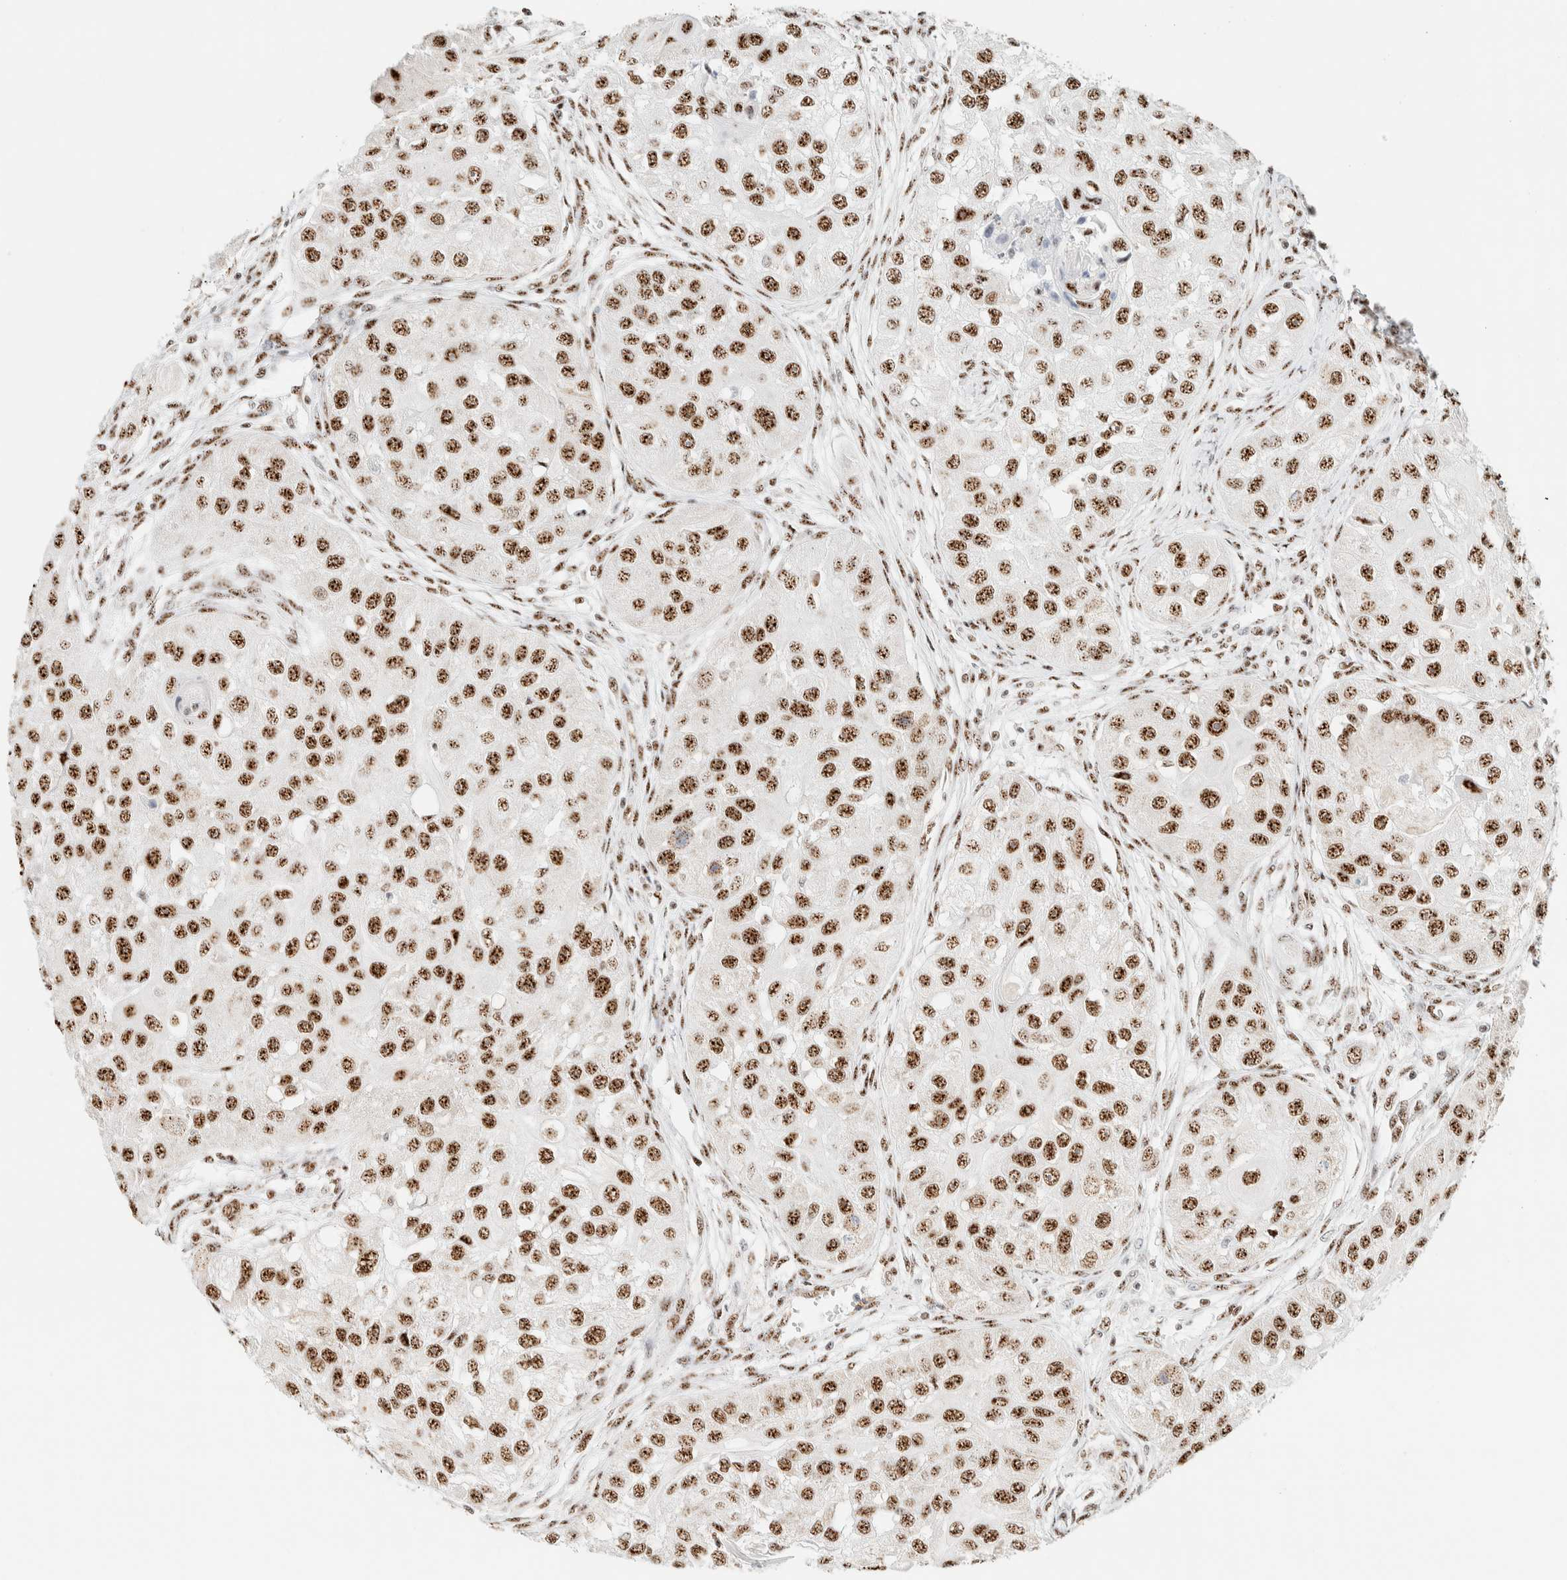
{"staining": {"intensity": "moderate", "quantity": ">75%", "location": "nuclear"}, "tissue": "head and neck cancer", "cell_type": "Tumor cells", "image_type": "cancer", "snomed": [{"axis": "morphology", "description": "Normal tissue, NOS"}, {"axis": "morphology", "description": "Squamous cell carcinoma, NOS"}, {"axis": "topography", "description": "Skeletal muscle"}, {"axis": "topography", "description": "Head-Neck"}], "caption": "Tumor cells display moderate nuclear positivity in about >75% of cells in head and neck cancer. (Stains: DAB in brown, nuclei in blue, Microscopy: brightfield microscopy at high magnification).", "gene": "SON", "patient": {"sex": "male", "age": 51}}